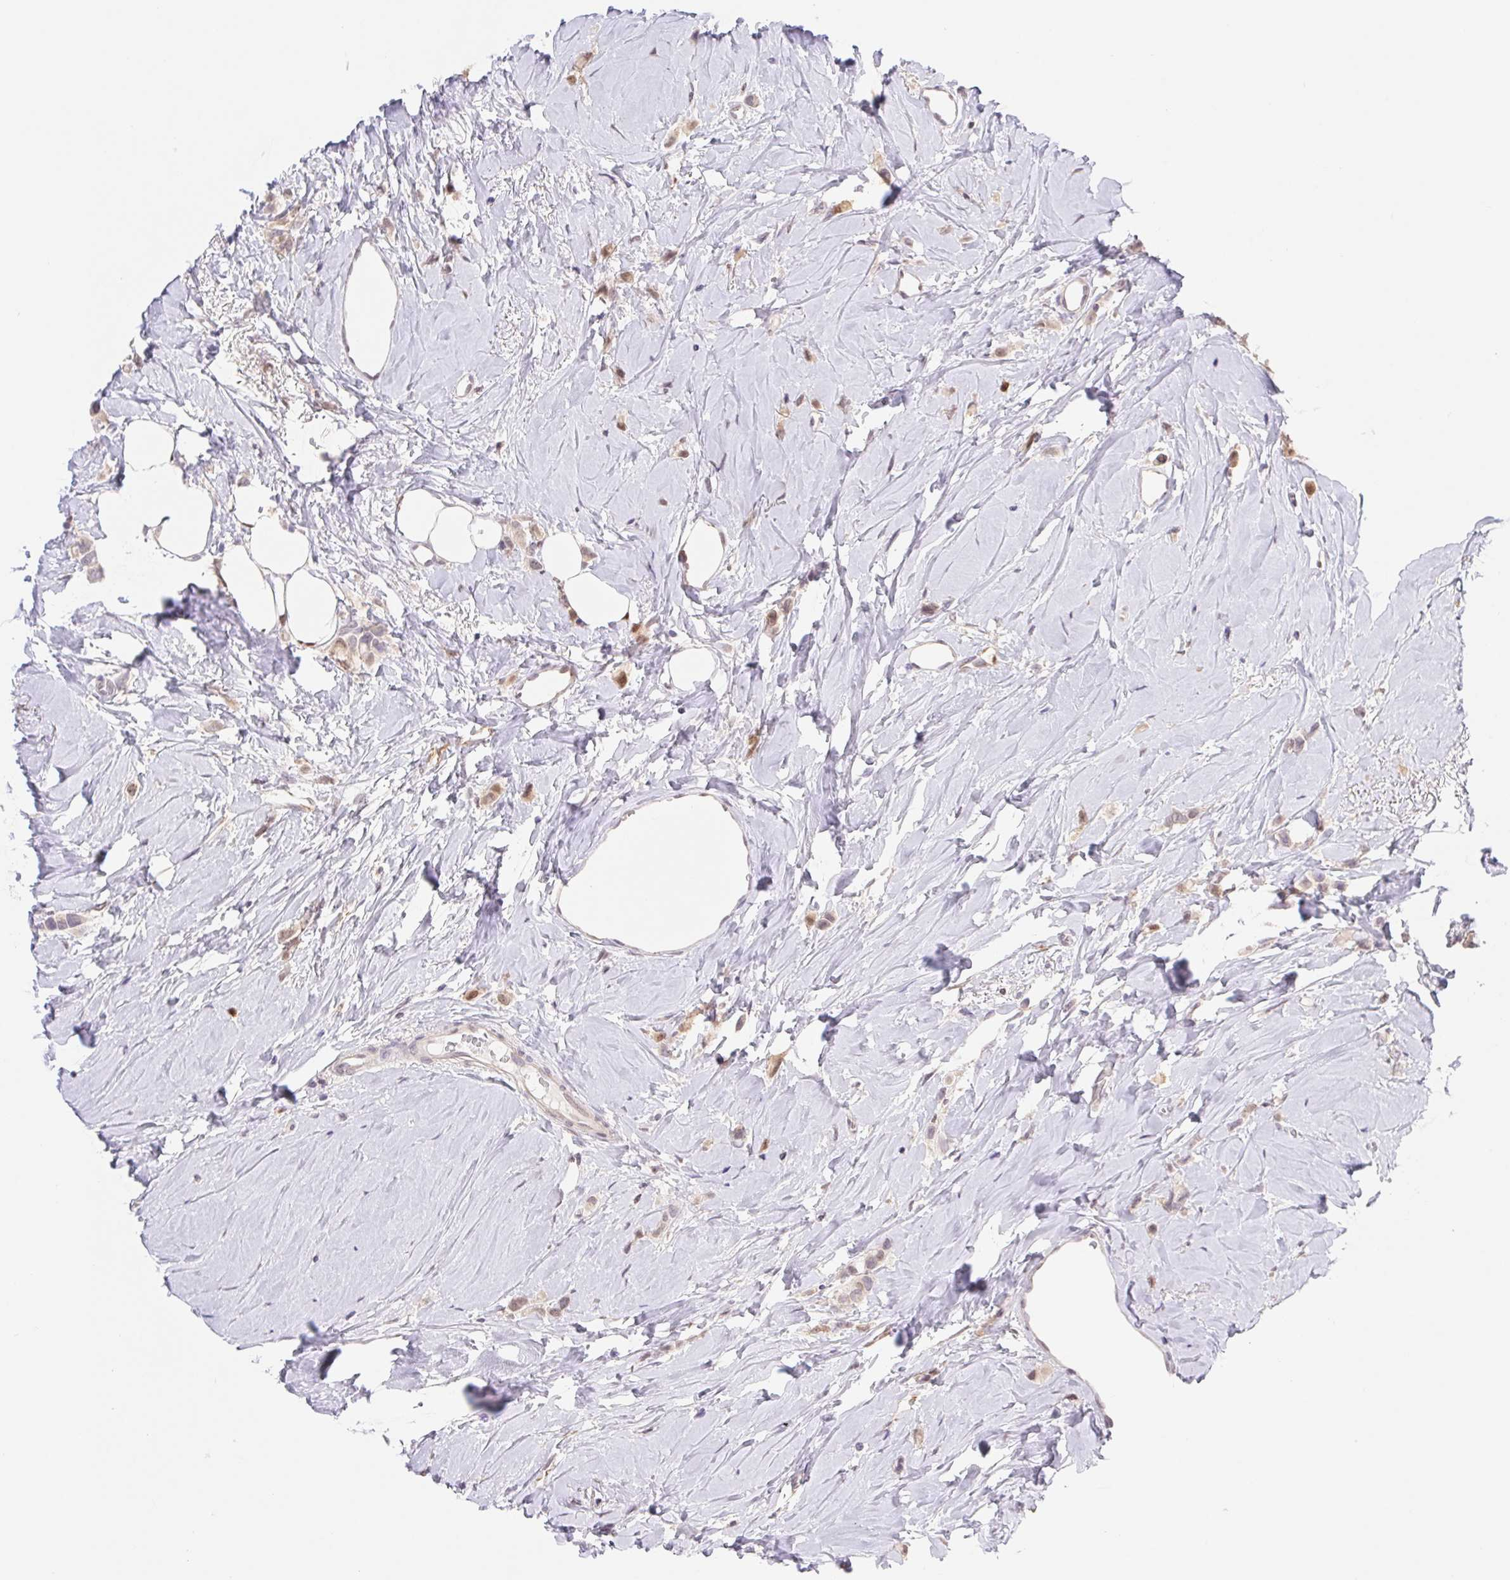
{"staining": {"intensity": "weak", "quantity": "<25%", "location": "nuclear"}, "tissue": "breast cancer", "cell_type": "Tumor cells", "image_type": "cancer", "snomed": [{"axis": "morphology", "description": "Lobular carcinoma"}, {"axis": "topography", "description": "Breast"}], "caption": "Human lobular carcinoma (breast) stained for a protein using immunohistochemistry reveals no expression in tumor cells.", "gene": "L3MBTL4", "patient": {"sex": "female", "age": 66}}